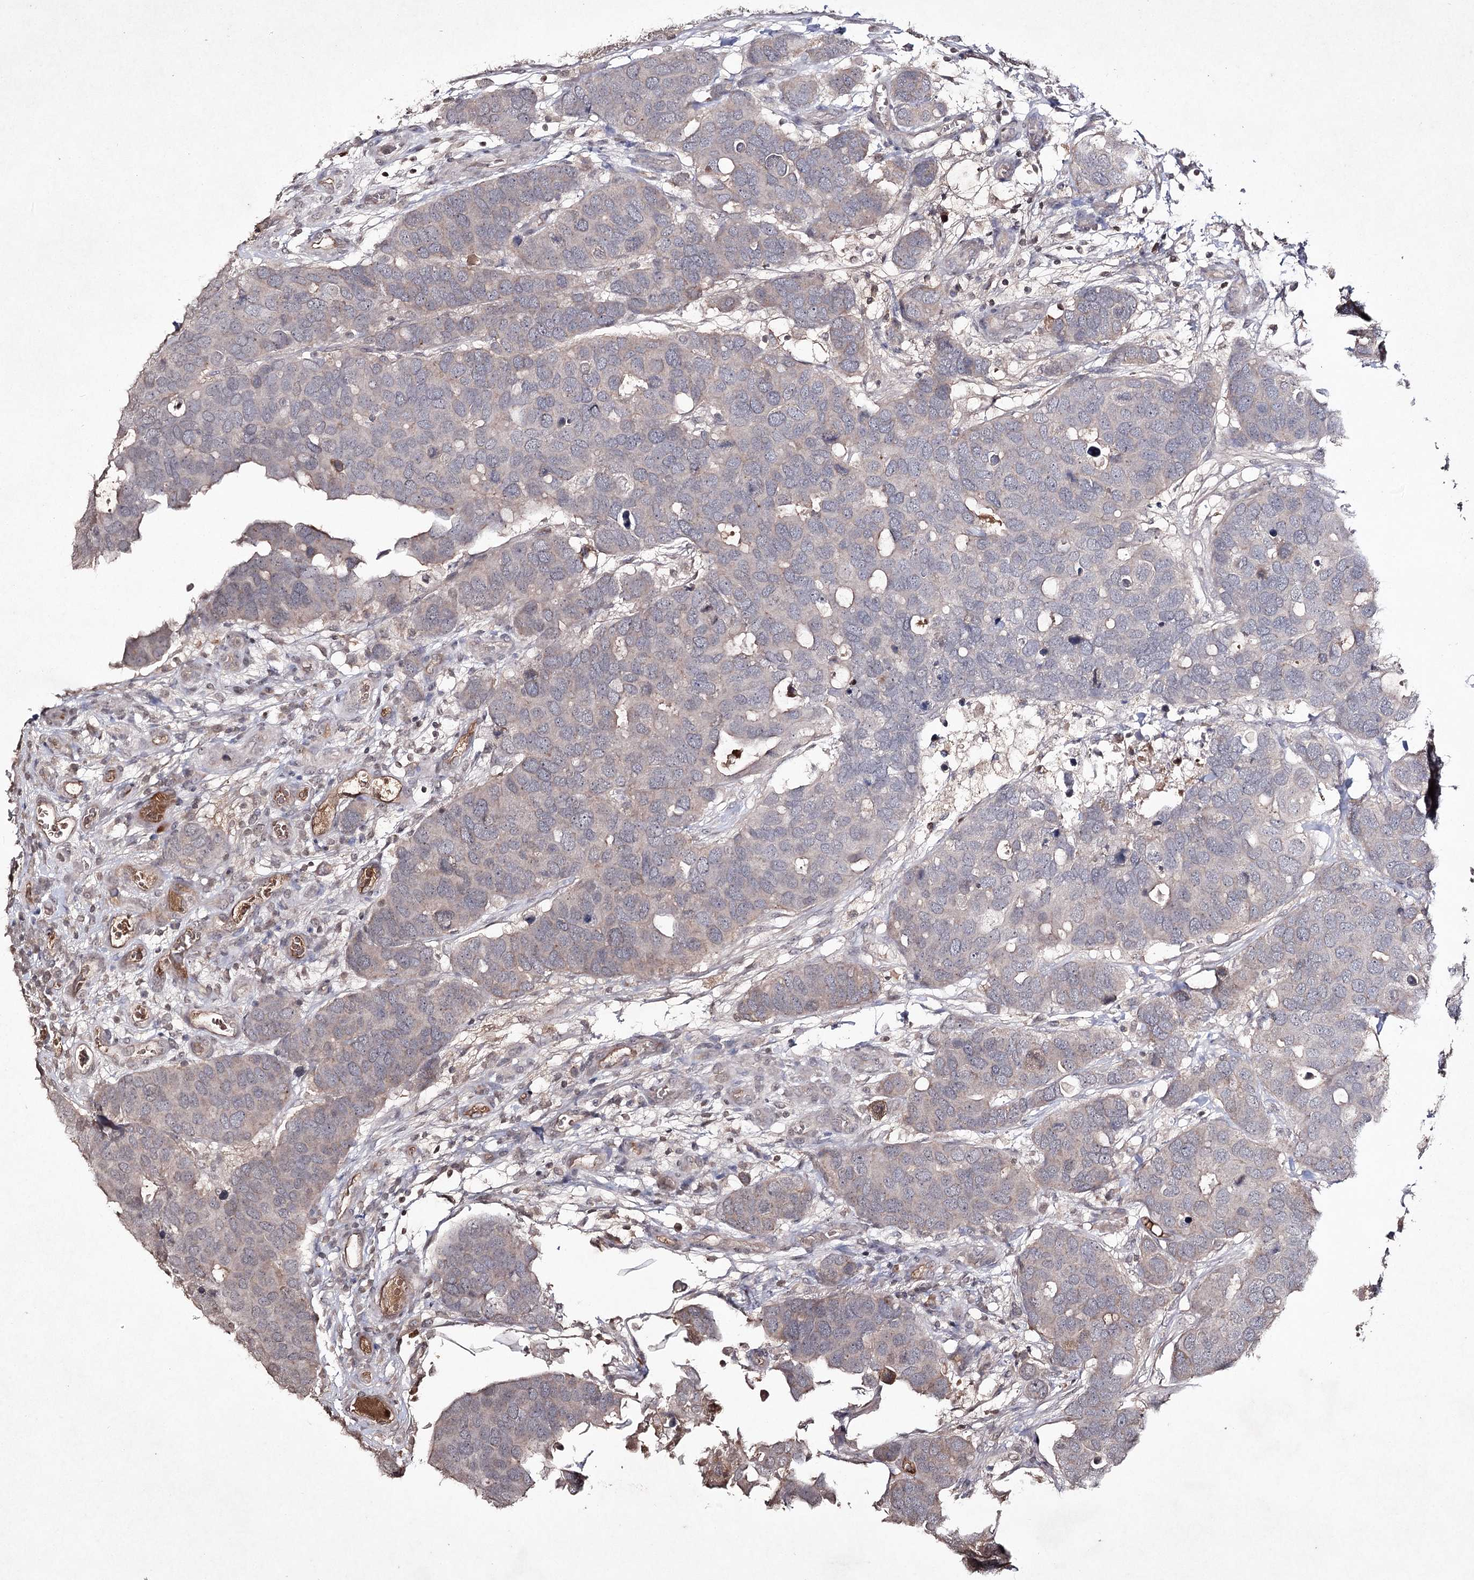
{"staining": {"intensity": "weak", "quantity": "<25%", "location": "cytoplasmic/membranous"}, "tissue": "breast cancer", "cell_type": "Tumor cells", "image_type": "cancer", "snomed": [{"axis": "morphology", "description": "Duct carcinoma"}, {"axis": "topography", "description": "Breast"}], "caption": "An image of human breast cancer is negative for staining in tumor cells. (DAB (3,3'-diaminobenzidine) immunohistochemistry with hematoxylin counter stain).", "gene": "SYNGR3", "patient": {"sex": "female", "age": 83}}